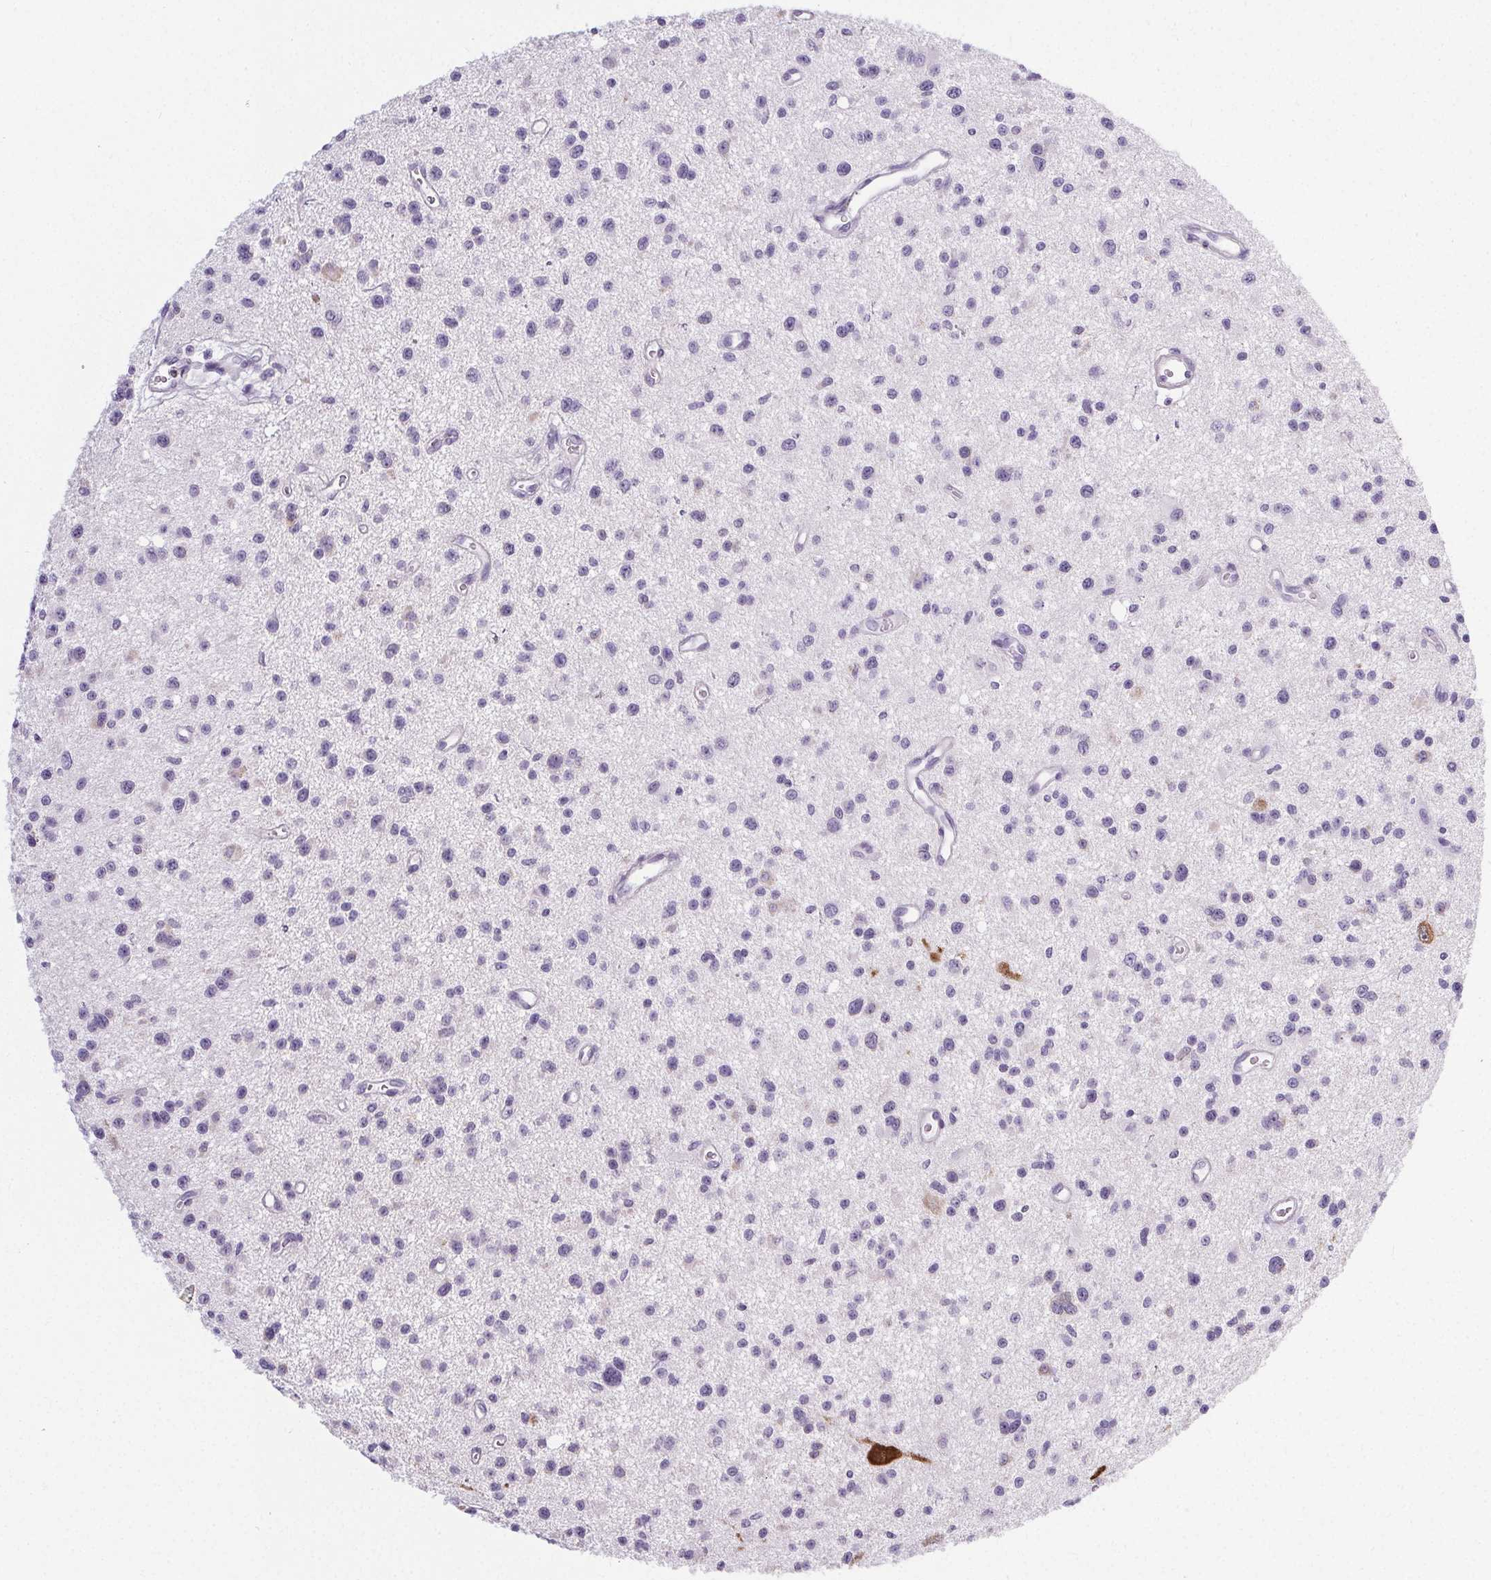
{"staining": {"intensity": "negative", "quantity": "none", "location": "none"}, "tissue": "glioma", "cell_type": "Tumor cells", "image_type": "cancer", "snomed": [{"axis": "morphology", "description": "Glioma, malignant, Low grade"}, {"axis": "topography", "description": "Brain"}], "caption": "Histopathology image shows no protein staining in tumor cells of glioma tissue.", "gene": "ELAVL2", "patient": {"sex": "male", "age": 43}}